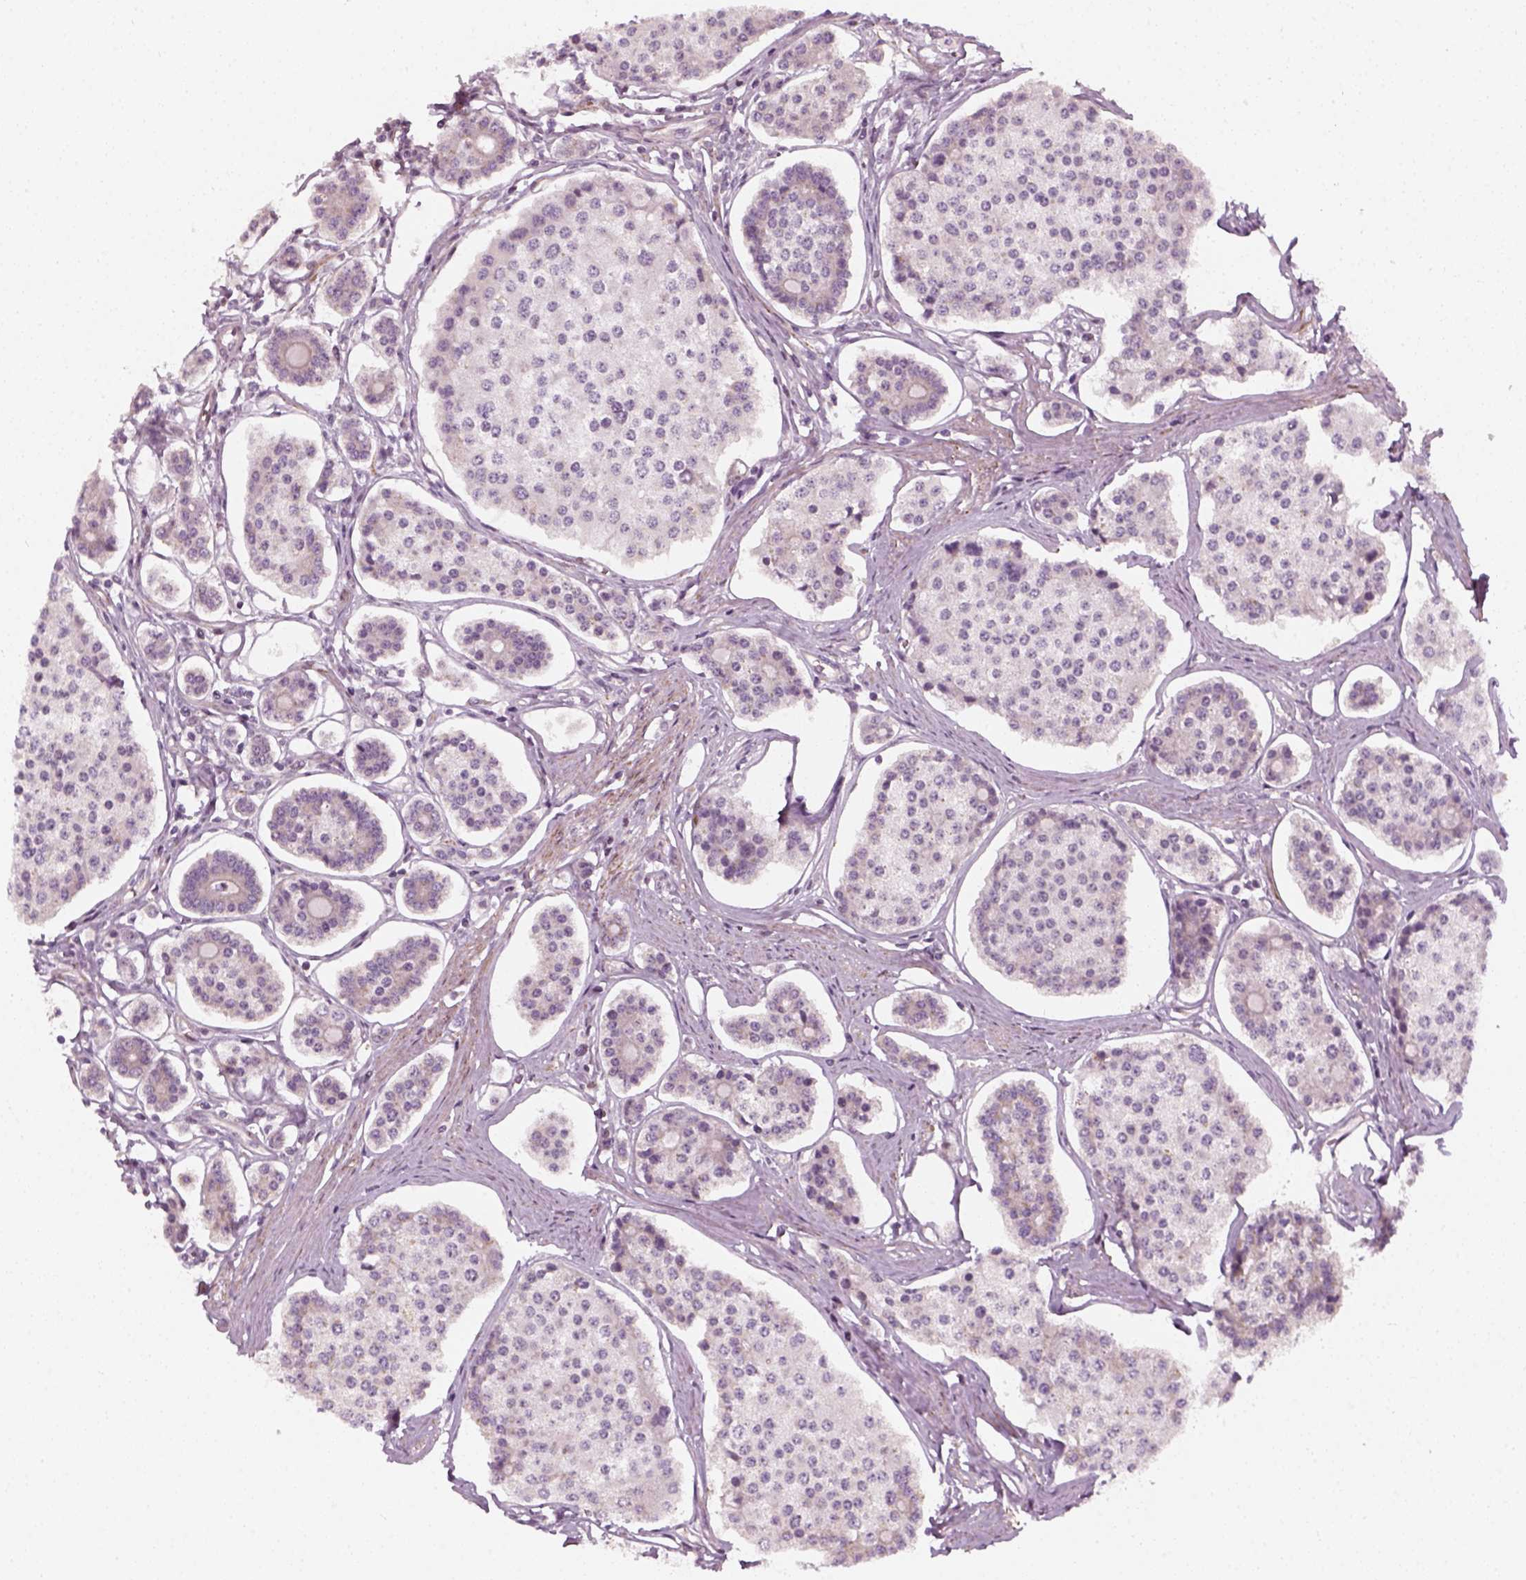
{"staining": {"intensity": "negative", "quantity": "none", "location": "none"}, "tissue": "carcinoid", "cell_type": "Tumor cells", "image_type": "cancer", "snomed": [{"axis": "morphology", "description": "Carcinoid, malignant, NOS"}, {"axis": "topography", "description": "Small intestine"}], "caption": "This photomicrograph is of malignant carcinoid stained with immunohistochemistry to label a protein in brown with the nuclei are counter-stained blue. There is no expression in tumor cells.", "gene": "DNASE1L1", "patient": {"sex": "female", "age": 65}}